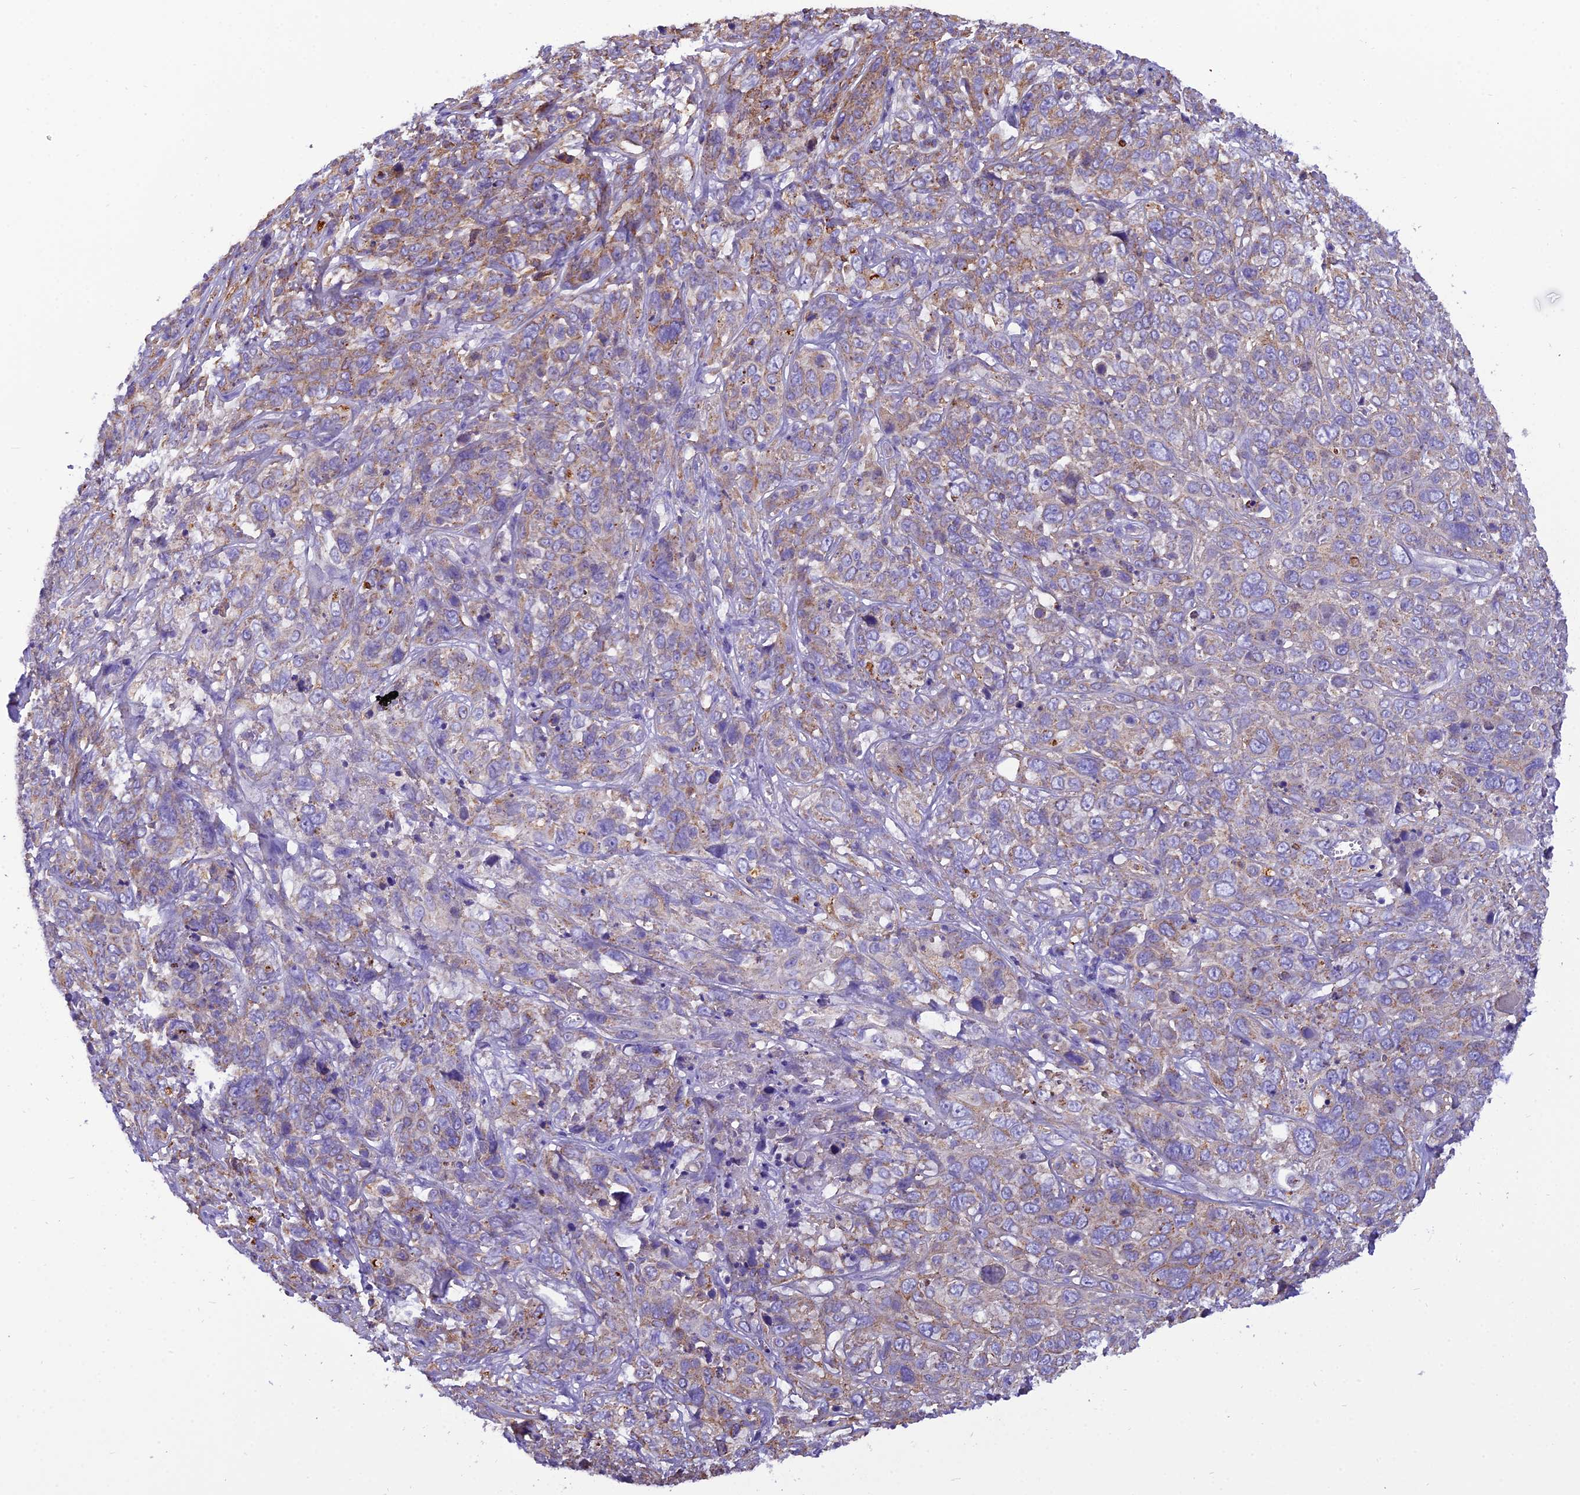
{"staining": {"intensity": "moderate", "quantity": "25%-75%", "location": "cytoplasmic/membranous"}, "tissue": "cervical cancer", "cell_type": "Tumor cells", "image_type": "cancer", "snomed": [{"axis": "morphology", "description": "Squamous cell carcinoma, NOS"}, {"axis": "topography", "description": "Cervix"}], "caption": "Protein expression analysis of human squamous cell carcinoma (cervical) reveals moderate cytoplasmic/membranous positivity in approximately 25%-75% of tumor cells. The staining was performed using DAB to visualize the protein expression in brown, while the nuclei were stained in blue with hematoxylin (Magnification: 20x).", "gene": "GPD1", "patient": {"sex": "female", "age": 46}}